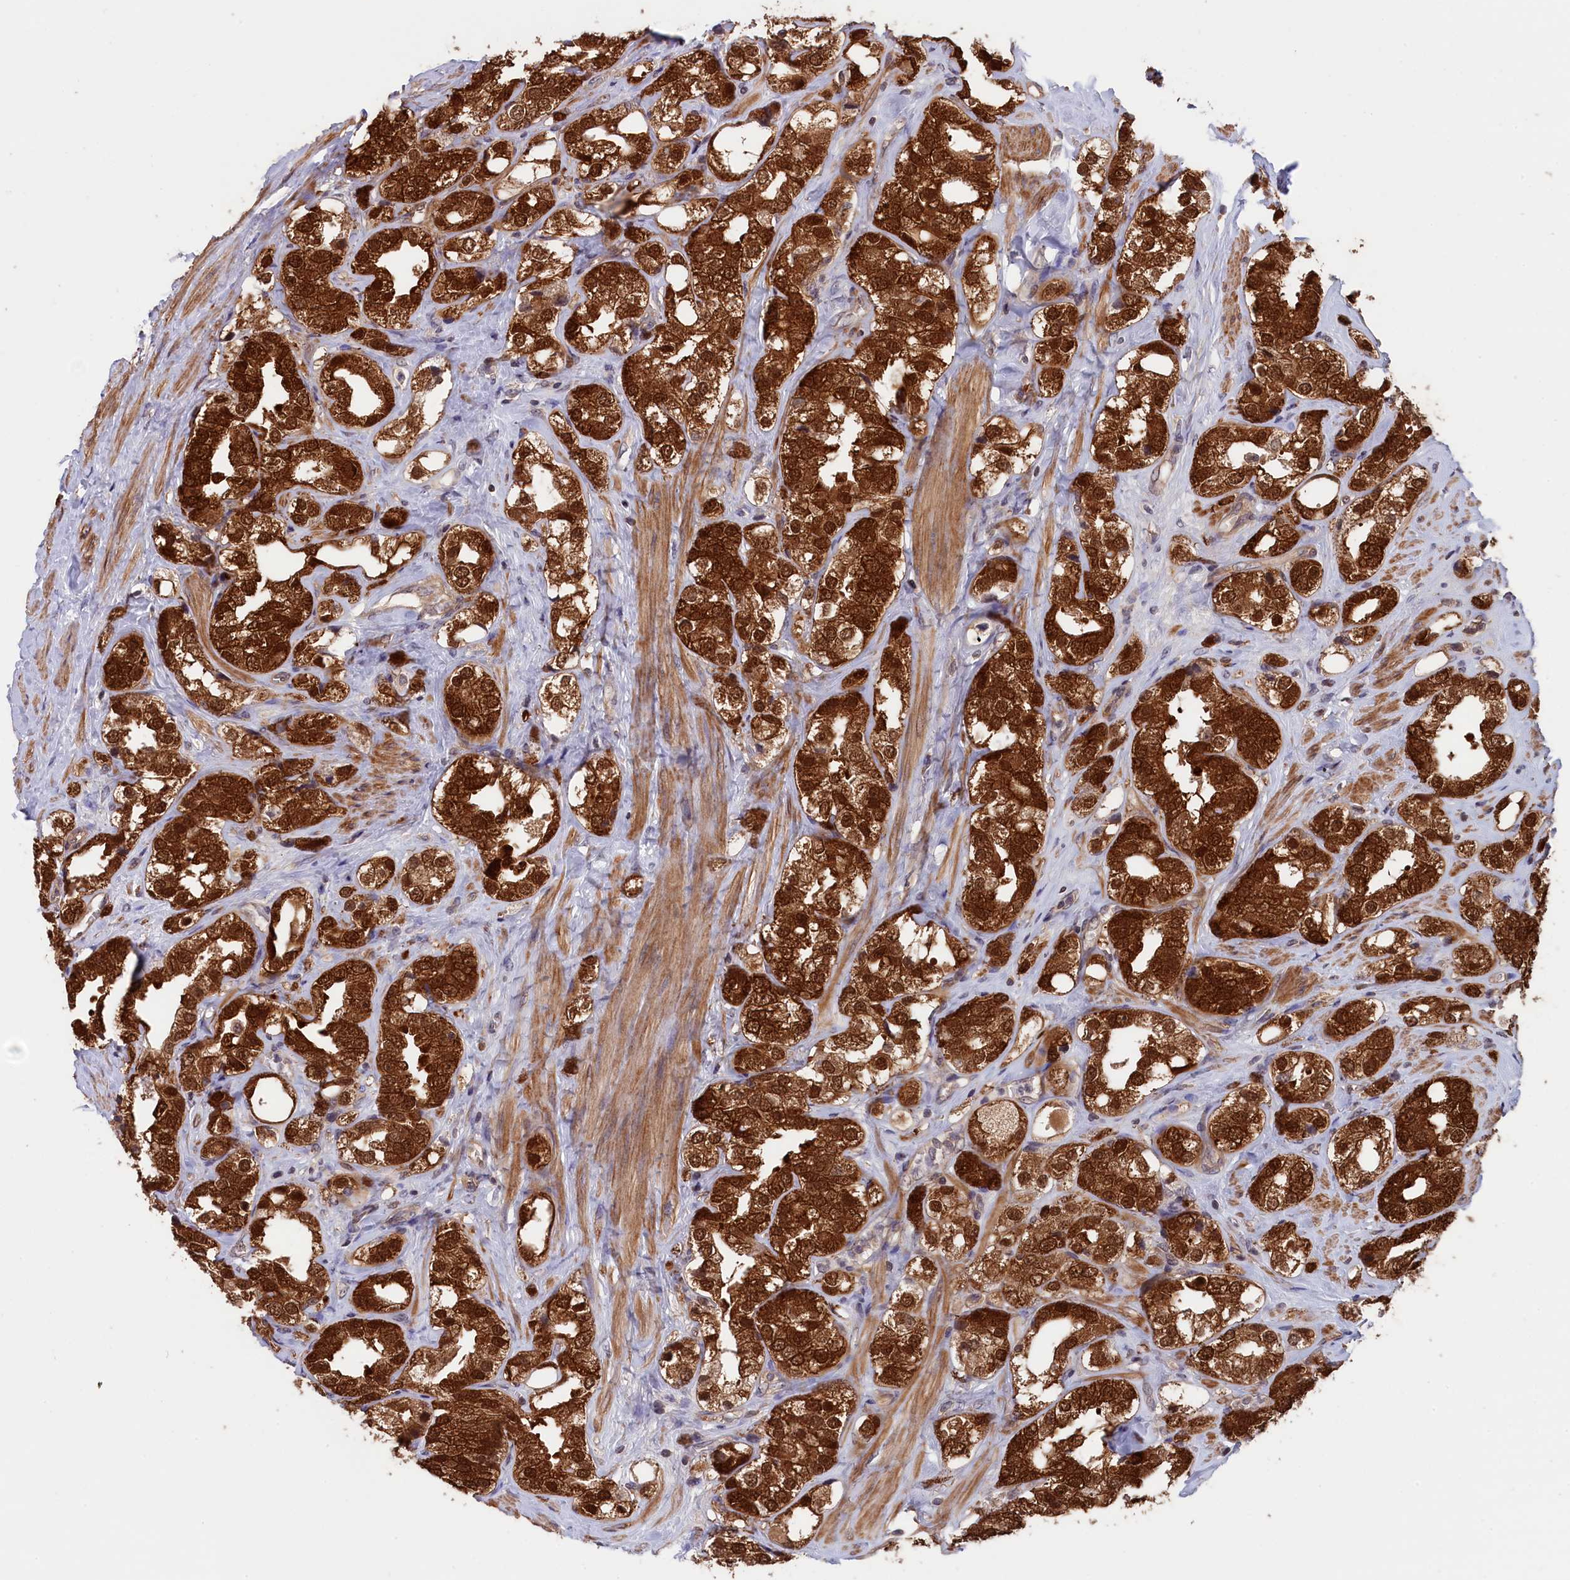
{"staining": {"intensity": "strong", "quantity": ">75%", "location": "cytoplasmic/membranous,nuclear"}, "tissue": "prostate cancer", "cell_type": "Tumor cells", "image_type": "cancer", "snomed": [{"axis": "morphology", "description": "Adenocarcinoma, NOS"}, {"axis": "topography", "description": "Prostate"}], "caption": "Immunohistochemical staining of prostate cancer shows high levels of strong cytoplasmic/membranous and nuclear expression in approximately >75% of tumor cells.", "gene": "JPT2", "patient": {"sex": "male", "age": 79}}